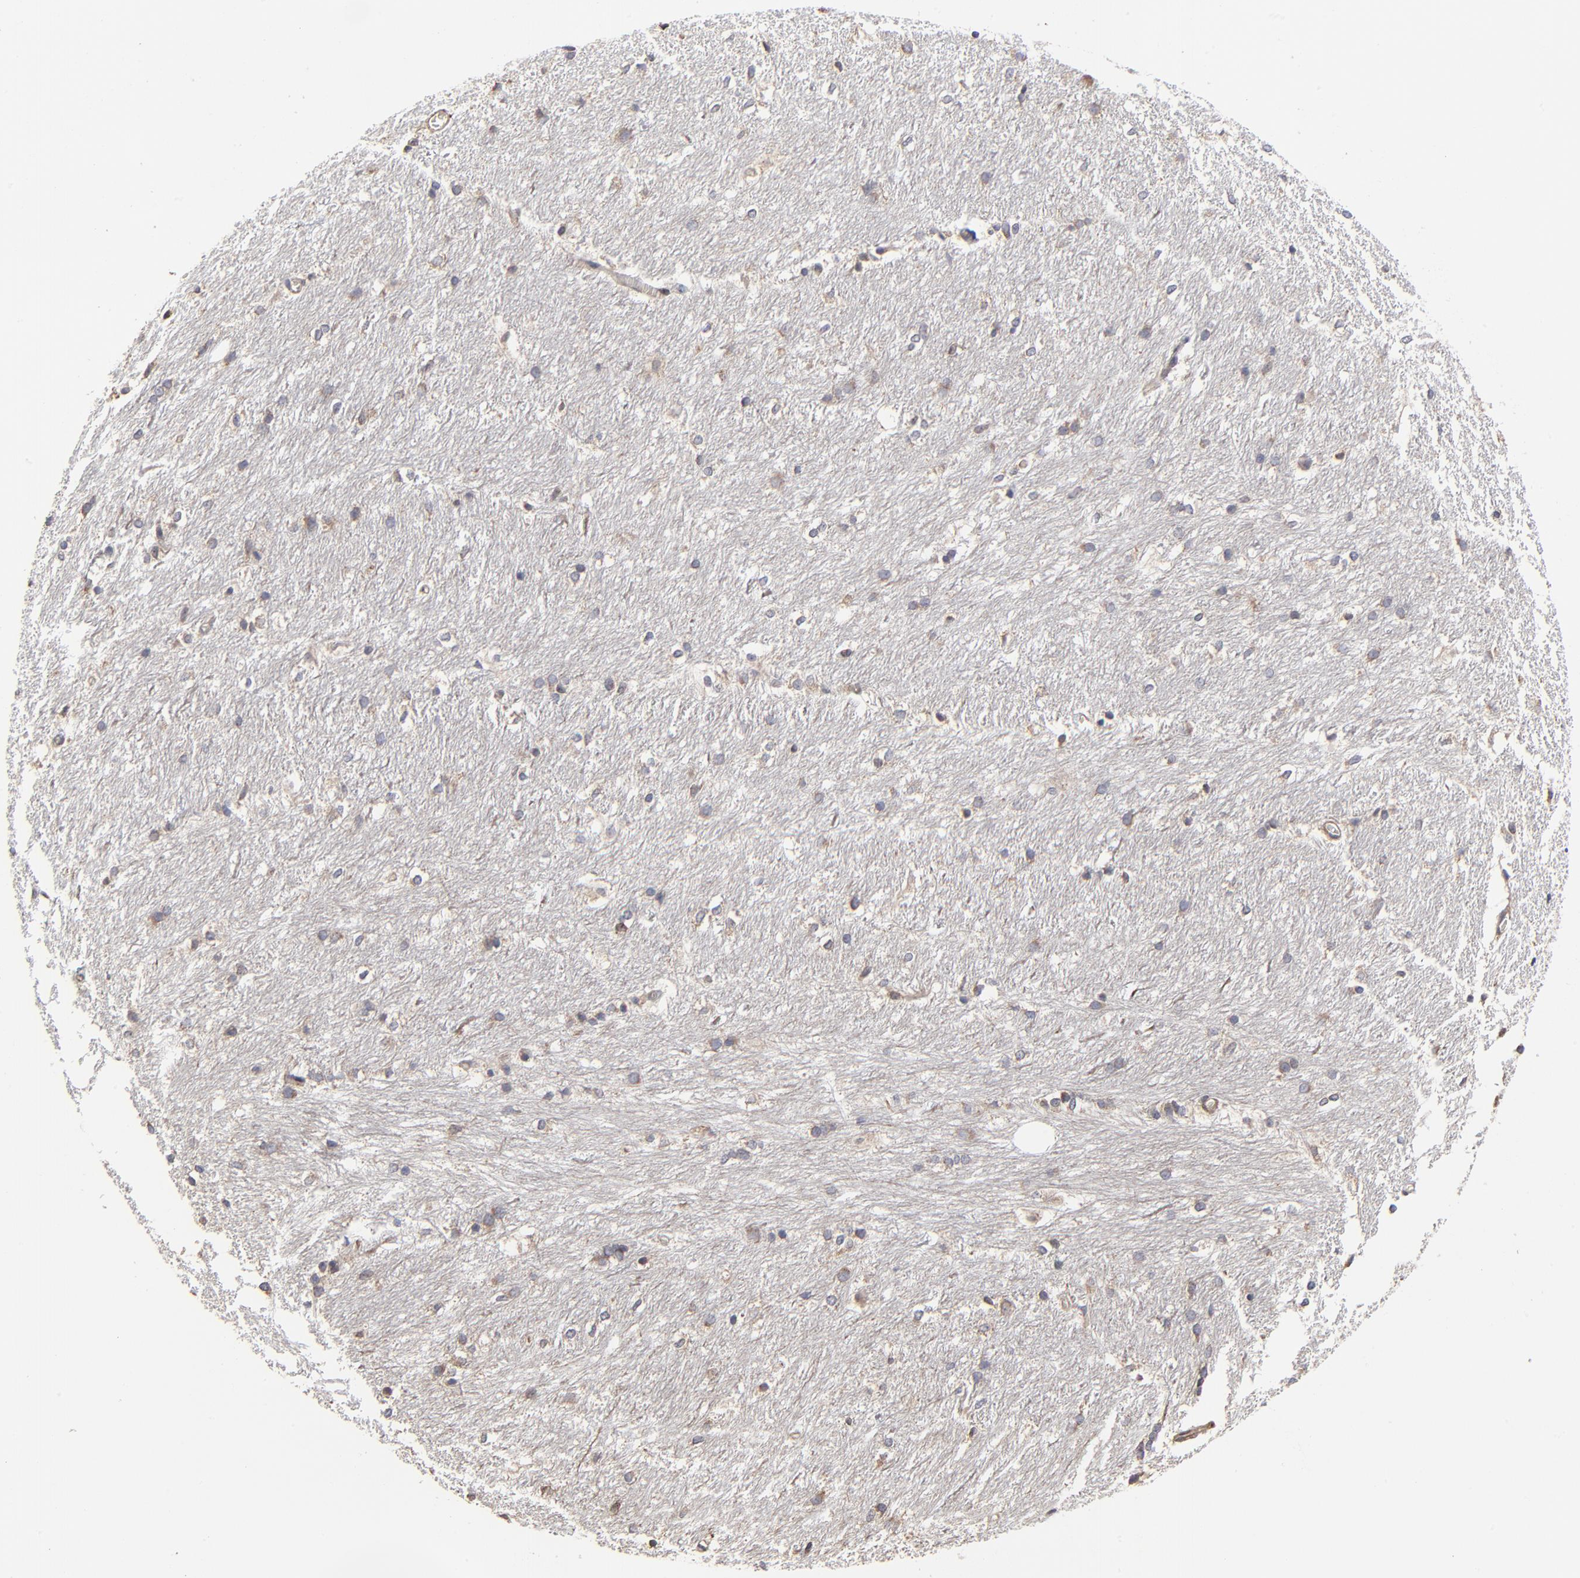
{"staining": {"intensity": "weak", "quantity": "25%-75%", "location": "cytoplasmic/membranous"}, "tissue": "caudate", "cell_type": "Glial cells", "image_type": "normal", "snomed": [{"axis": "morphology", "description": "Normal tissue, NOS"}, {"axis": "topography", "description": "Lateral ventricle wall"}], "caption": "Human caudate stained with a brown dye demonstrates weak cytoplasmic/membranous positive expression in approximately 25%-75% of glial cells.", "gene": "ELP2", "patient": {"sex": "female", "age": 19}}